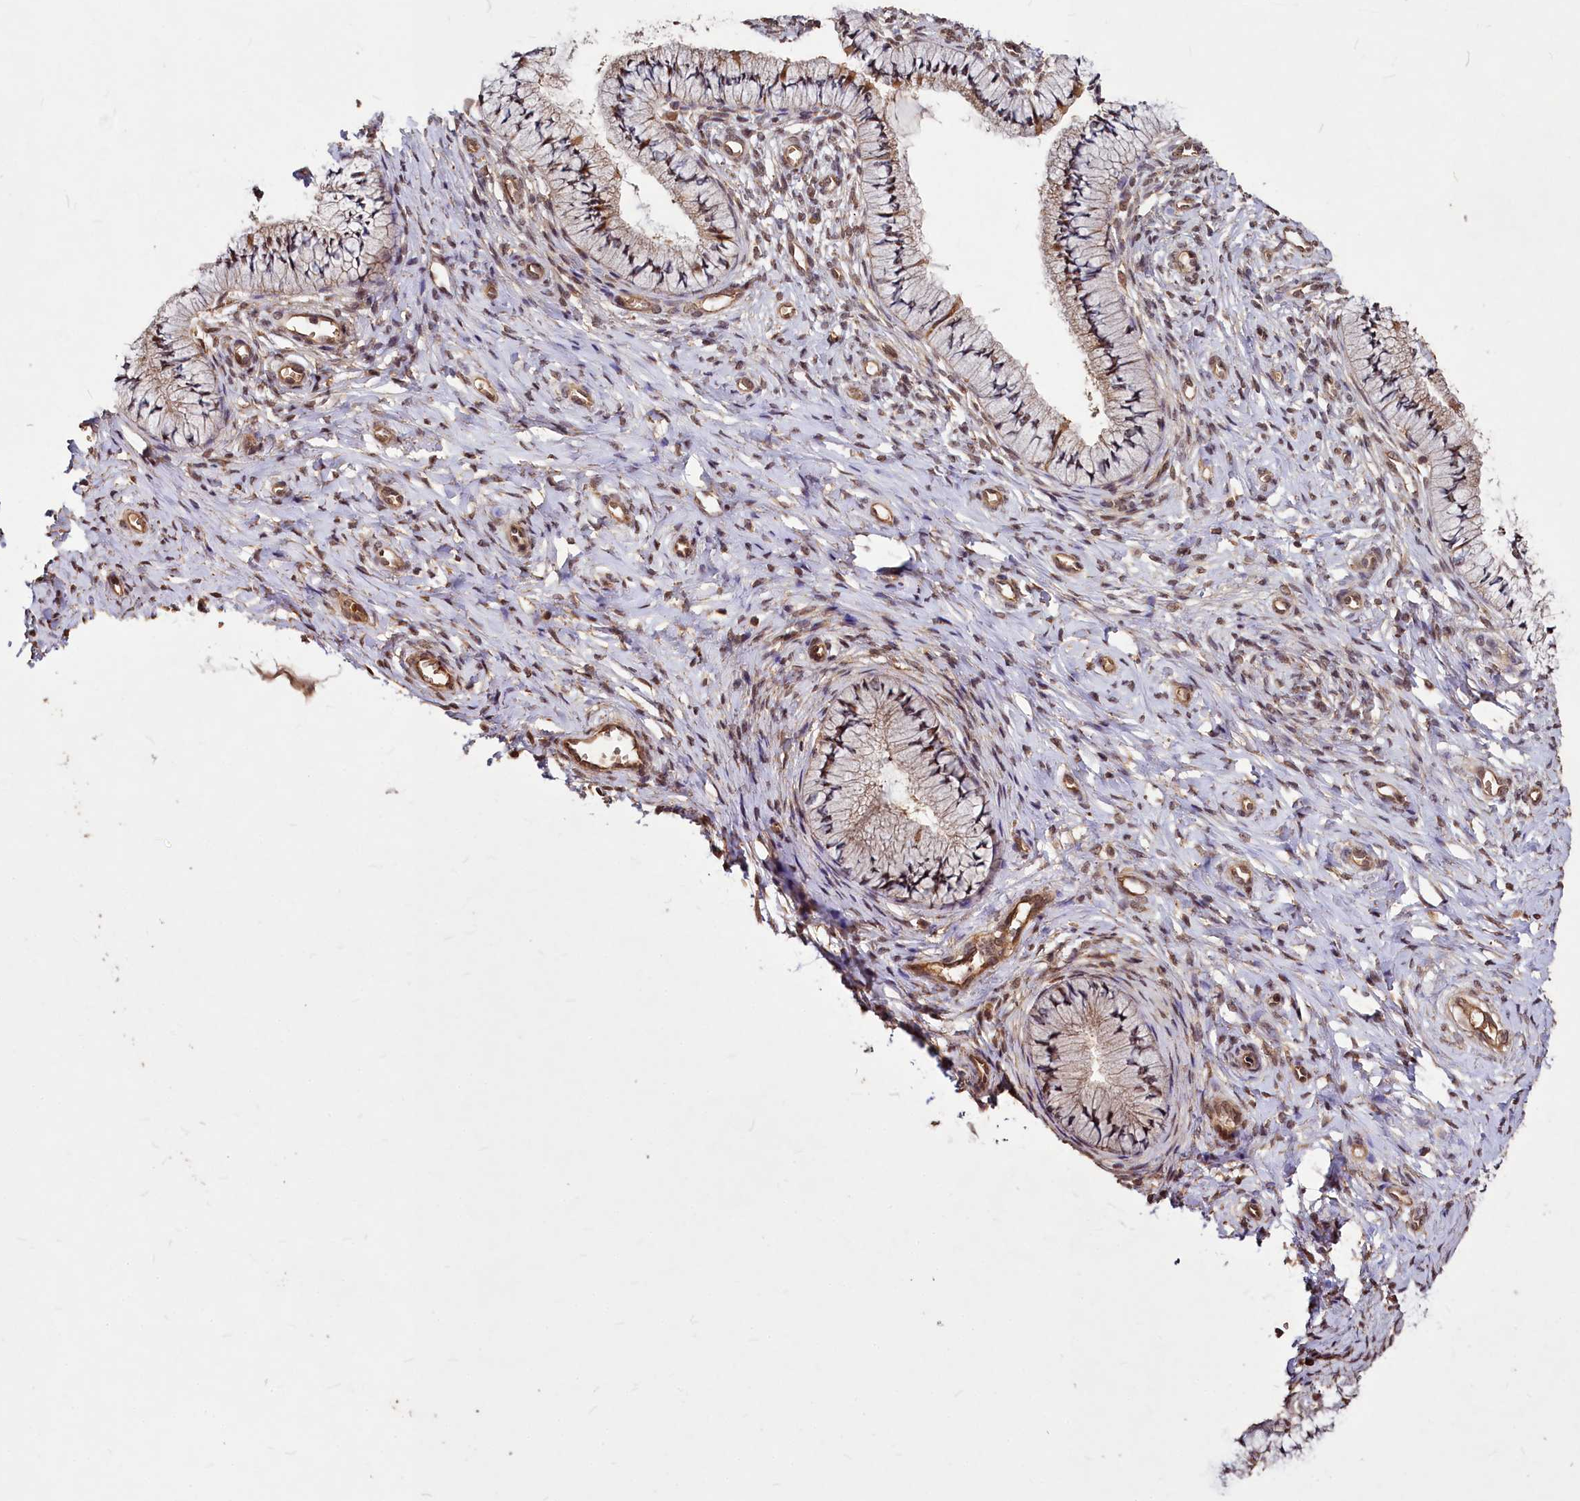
{"staining": {"intensity": "weak", "quantity": "25%-75%", "location": "cytoplasmic/membranous"}, "tissue": "cervix", "cell_type": "Glandular cells", "image_type": "normal", "snomed": [{"axis": "morphology", "description": "Normal tissue, NOS"}, {"axis": "topography", "description": "Cervix"}], "caption": "Immunohistochemical staining of benign human cervix exhibits 25%-75% levels of weak cytoplasmic/membranous protein staining in approximately 25%-75% of glandular cells.", "gene": "VPS51", "patient": {"sex": "female", "age": 36}}